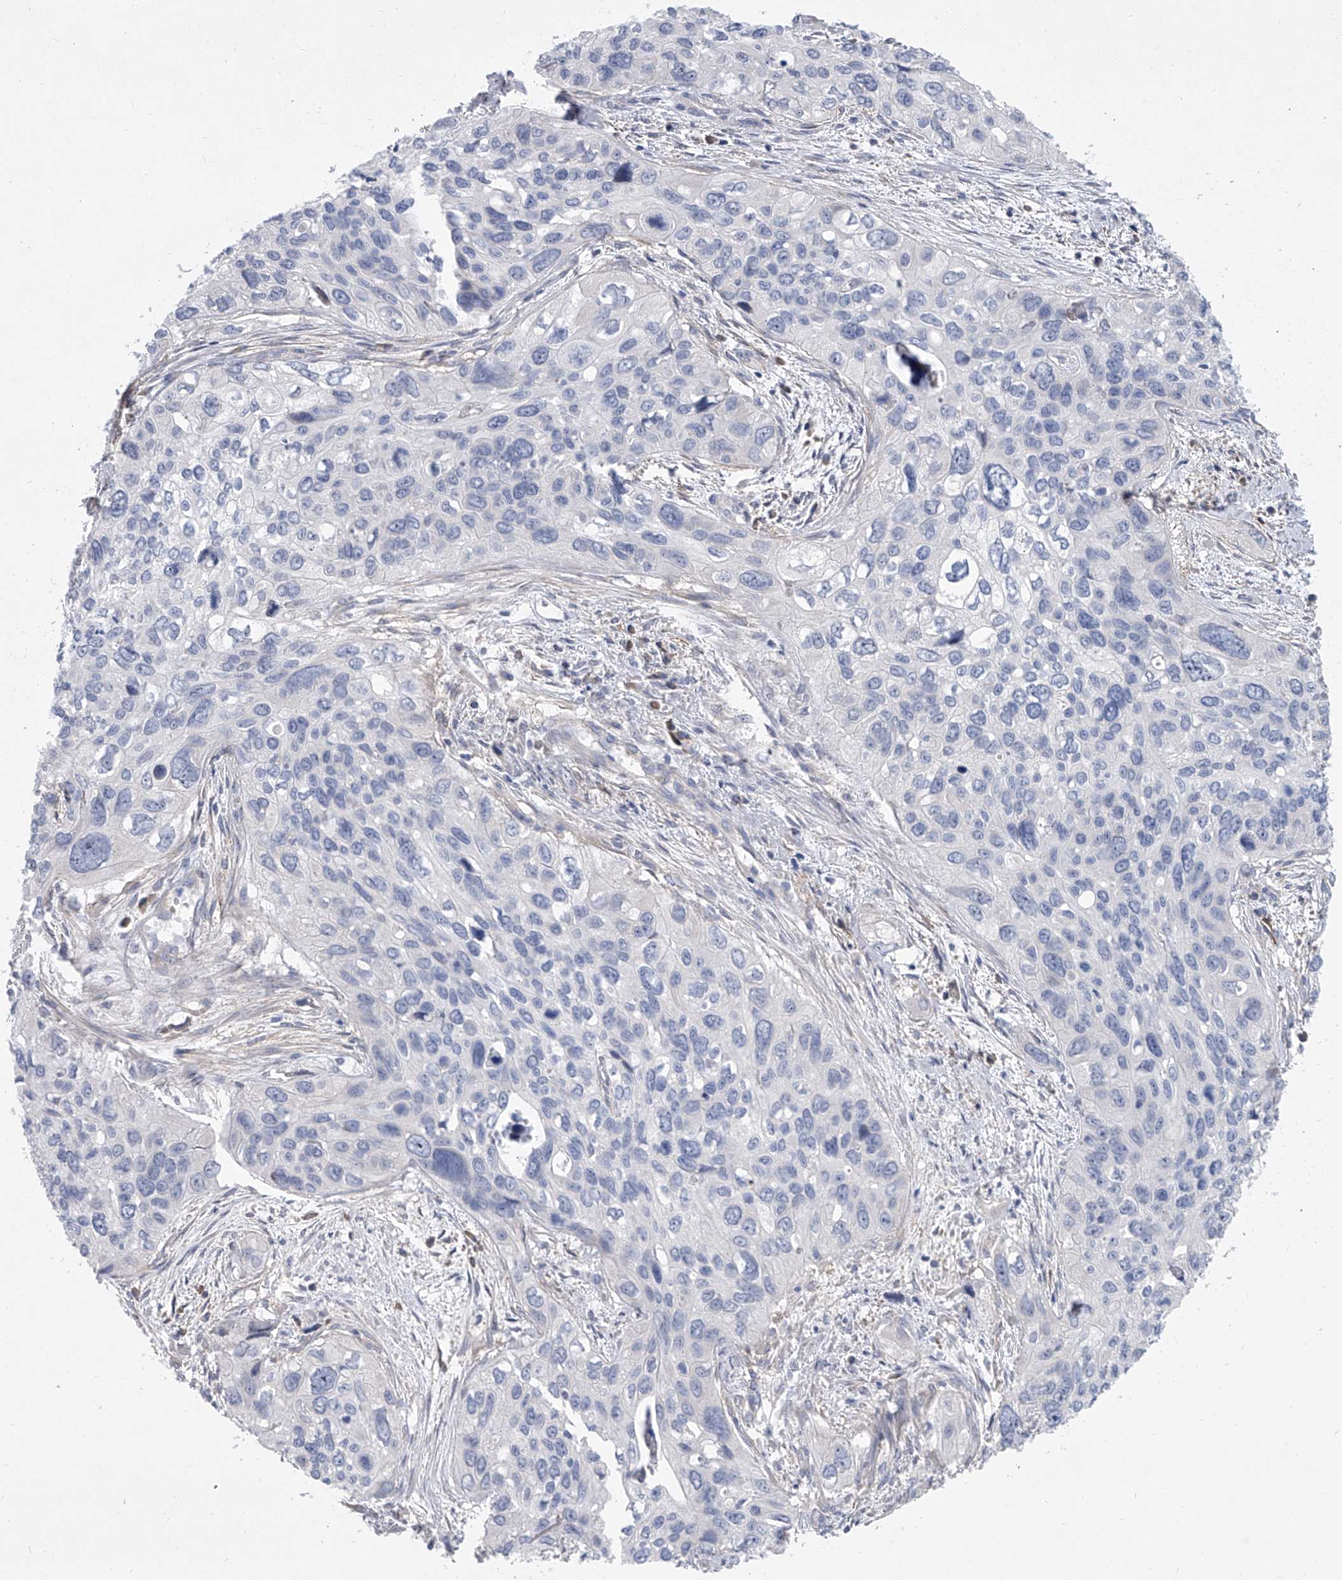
{"staining": {"intensity": "negative", "quantity": "none", "location": "none"}, "tissue": "cervical cancer", "cell_type": "Tumor cells", "image_type": "cancer", "snomed": [{"axis": "morphology", "description": "Squamous cell carcinoma, NOS"}, {"axis": "topography", "description": "Cervix"}], "caption": "Tumor cells are negative for brown protein staining in cervical squamous cell carcinoma. The staining is performed using DAB (3,3'-diaminobenzidine) brown chromogen with nuclei counter-stained in using hematoxylin.", "gene": "ALG14", "patient": {"sex": "female", "age": 55}}